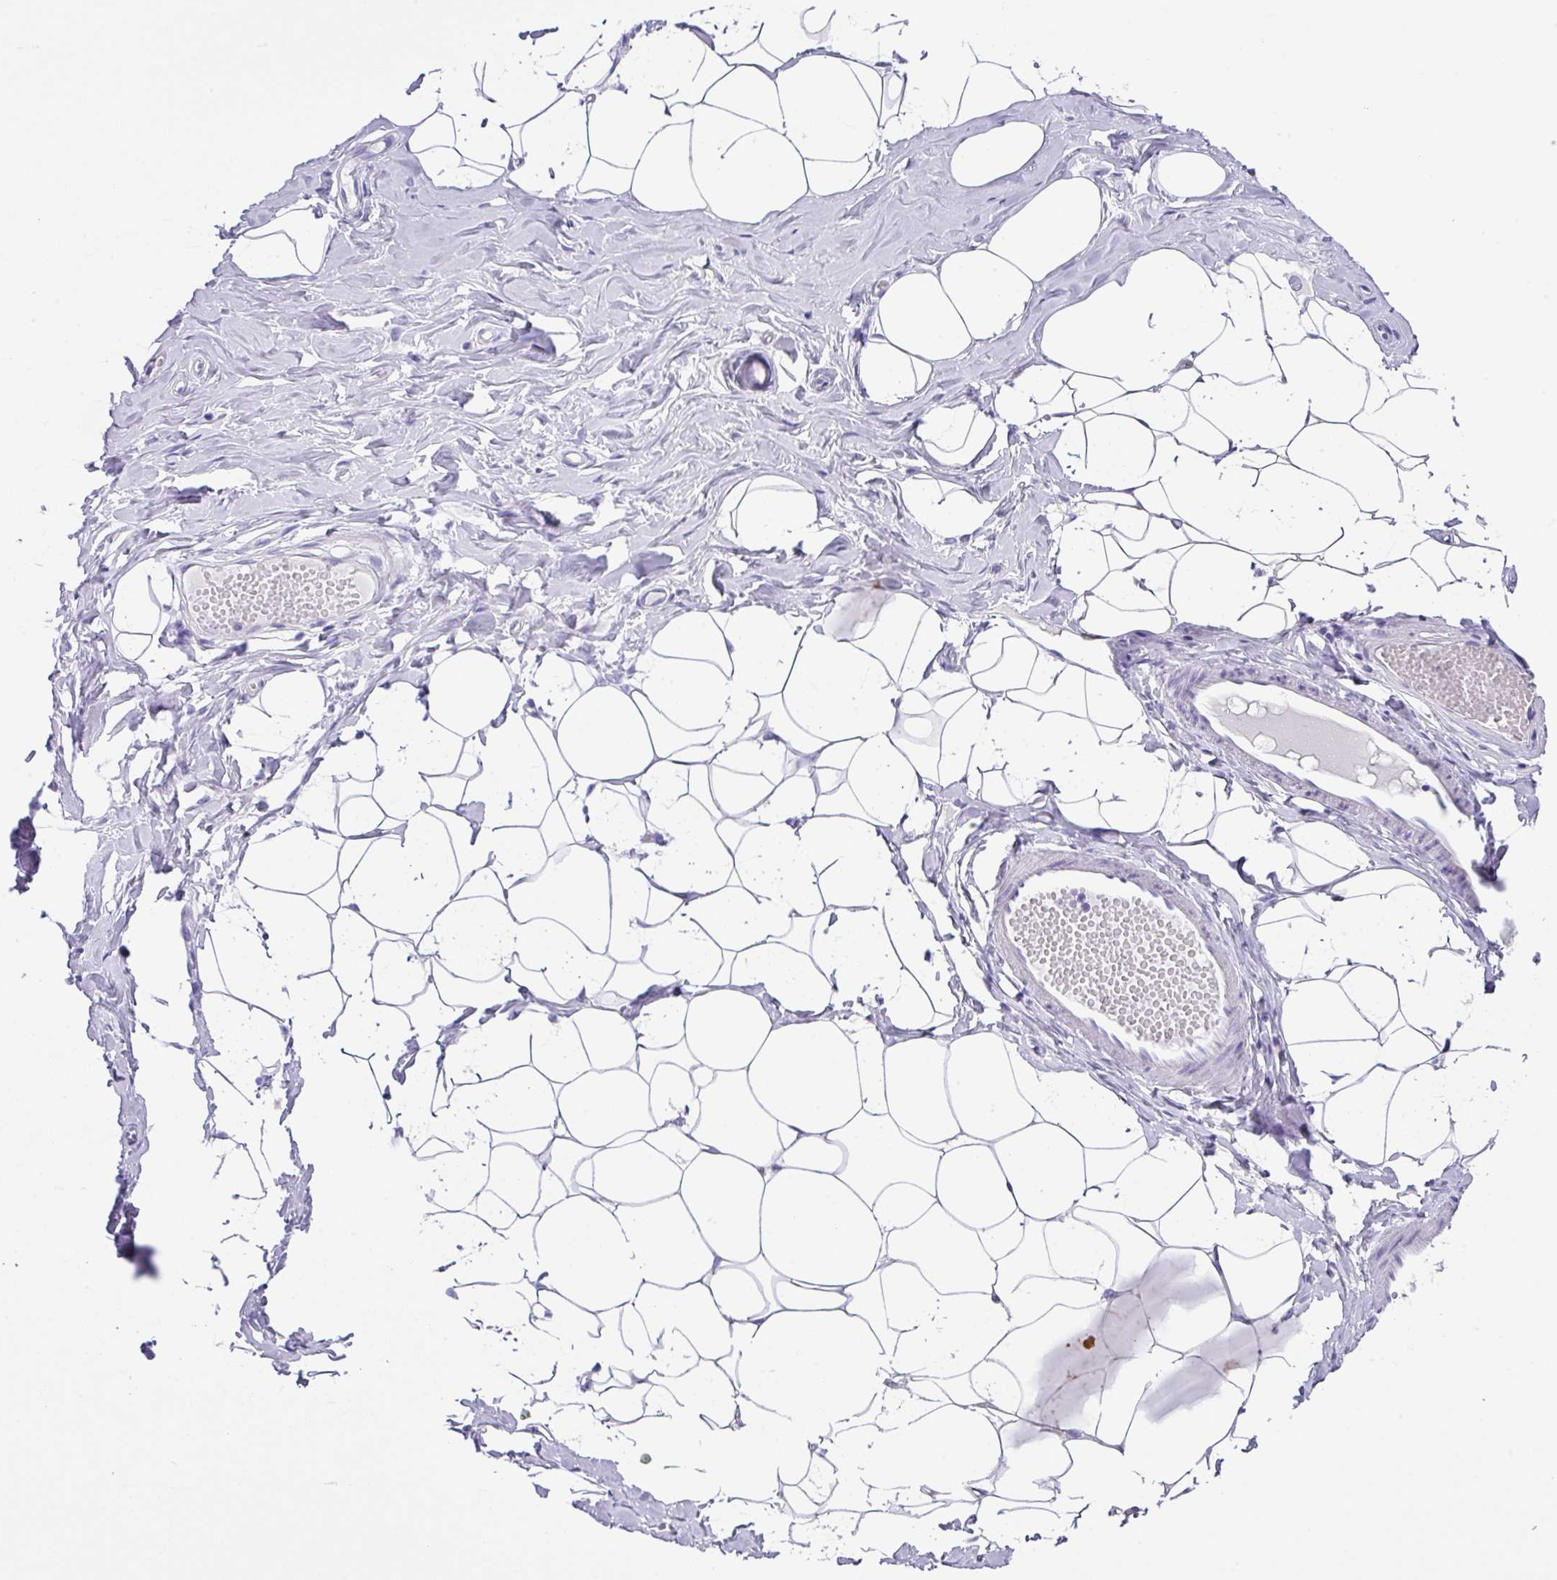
{"staining": {"intensity": "negative", "quantity": "none", "location": "none"}, "tissue": "breast", "cell_type": "Adipocytes", "image_type": "normal", "snomed": [{"axis": "morphology", "description": "Normal tissue, NOS"}, {"axis": "topography", "description": "Breast"}], "caption": "High power microscopy image of an immunohistochemistry (IHC) photomicrograph of benign breast, revealing no significant expression in adipocytes.", "gene": "ZG16", "patient": {"sex": "female", "age": 27}}